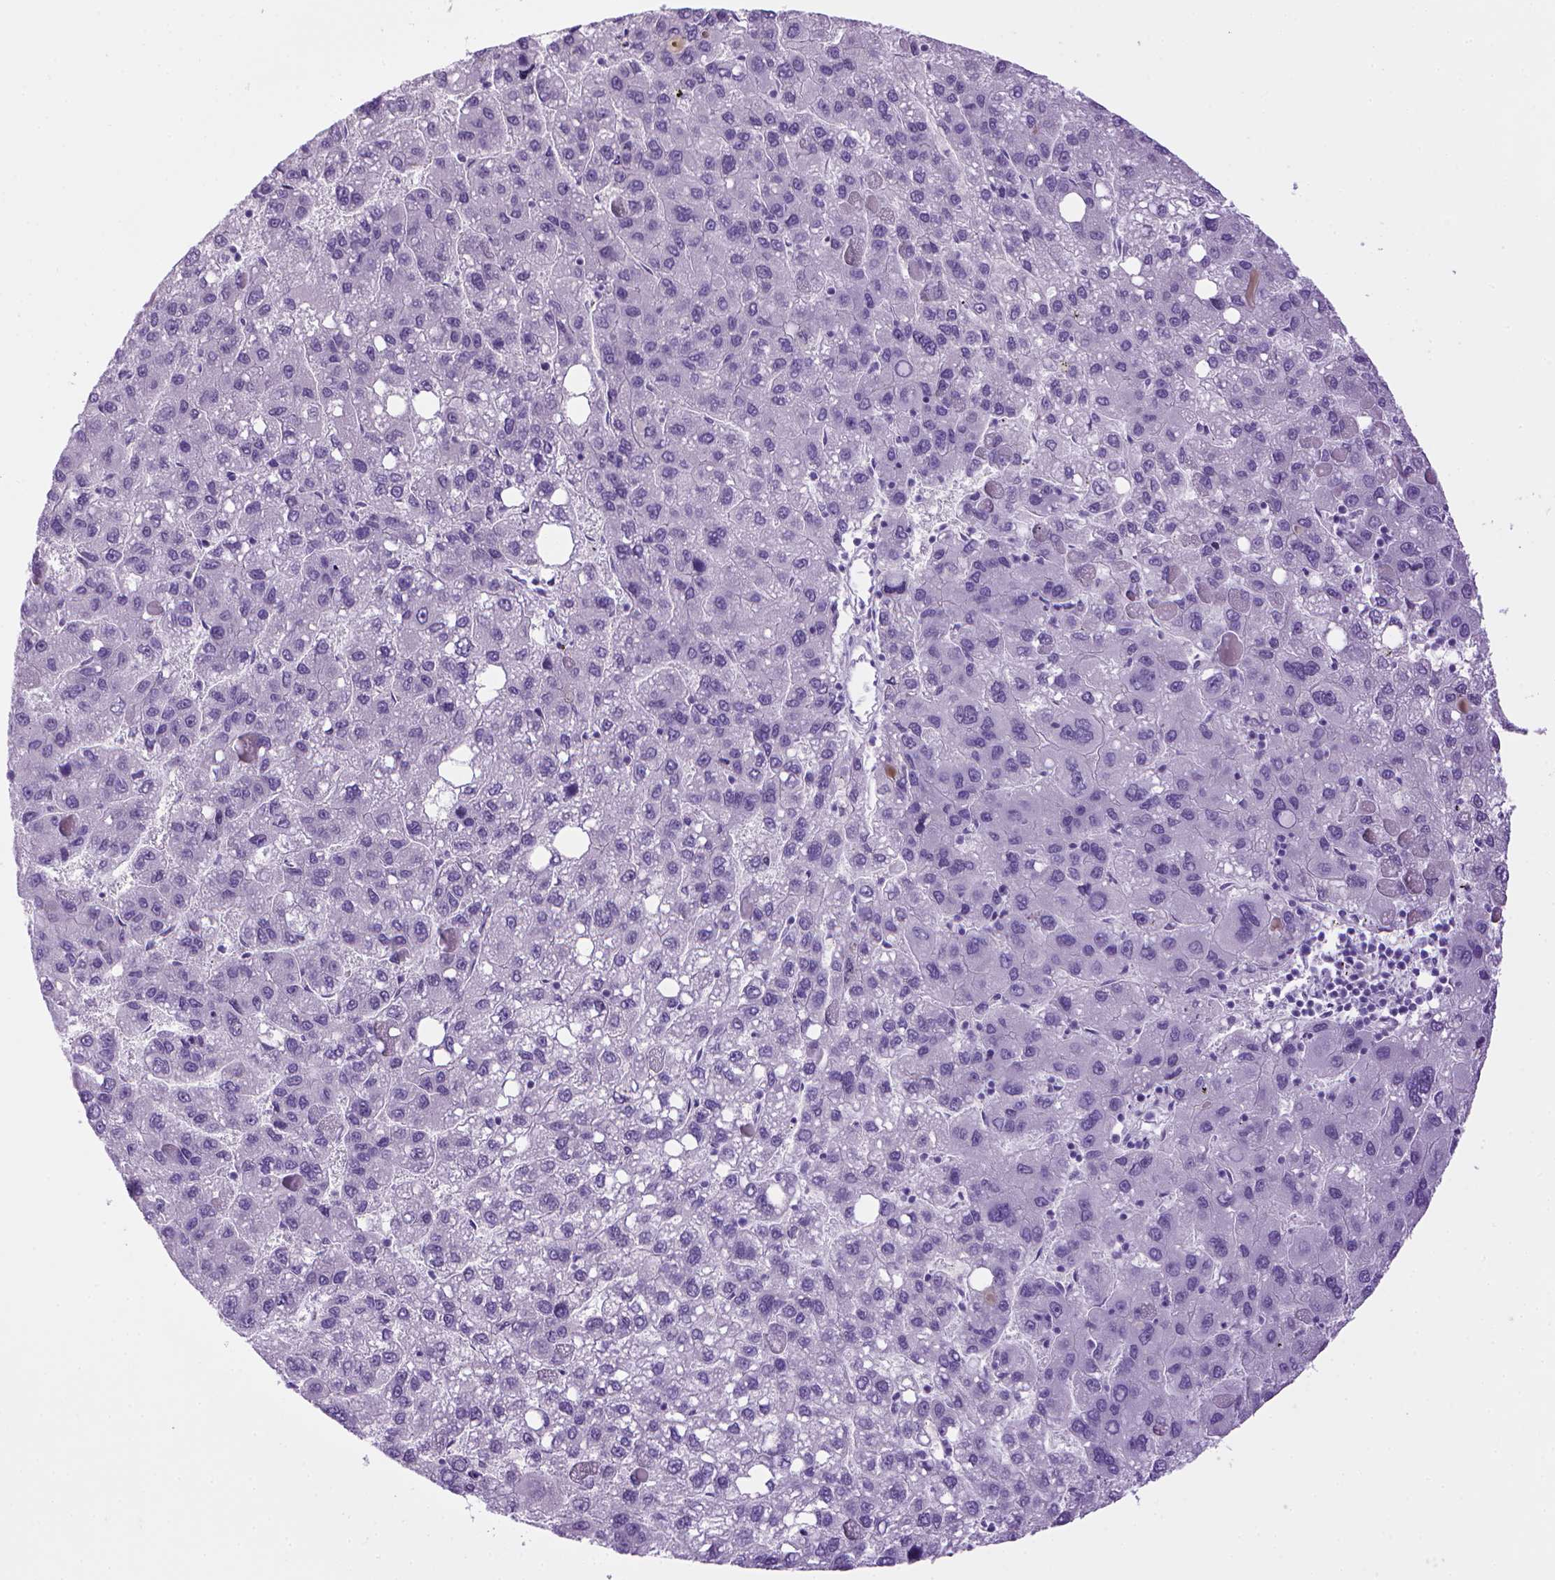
{"staining": {"intensity": "negative", "quantity": "none", "location": "none"}, "tissue": "liver cancer", "cell_type": "Tumor cells", "image_type": "cancer", "snomed": [{"axis": "morphology", "description": "Carcinoma, Hepatocellular, NOS"}, {"axis": "topography", "description": "Liver"}], "caption": "The histopathology image reveals no significant expression in tumor cells of hepatocellular carcinoma (liver). Nuclei are stained in blue.", "gene": "SGCG", "patient": {"sex": "female", "age": 82}}